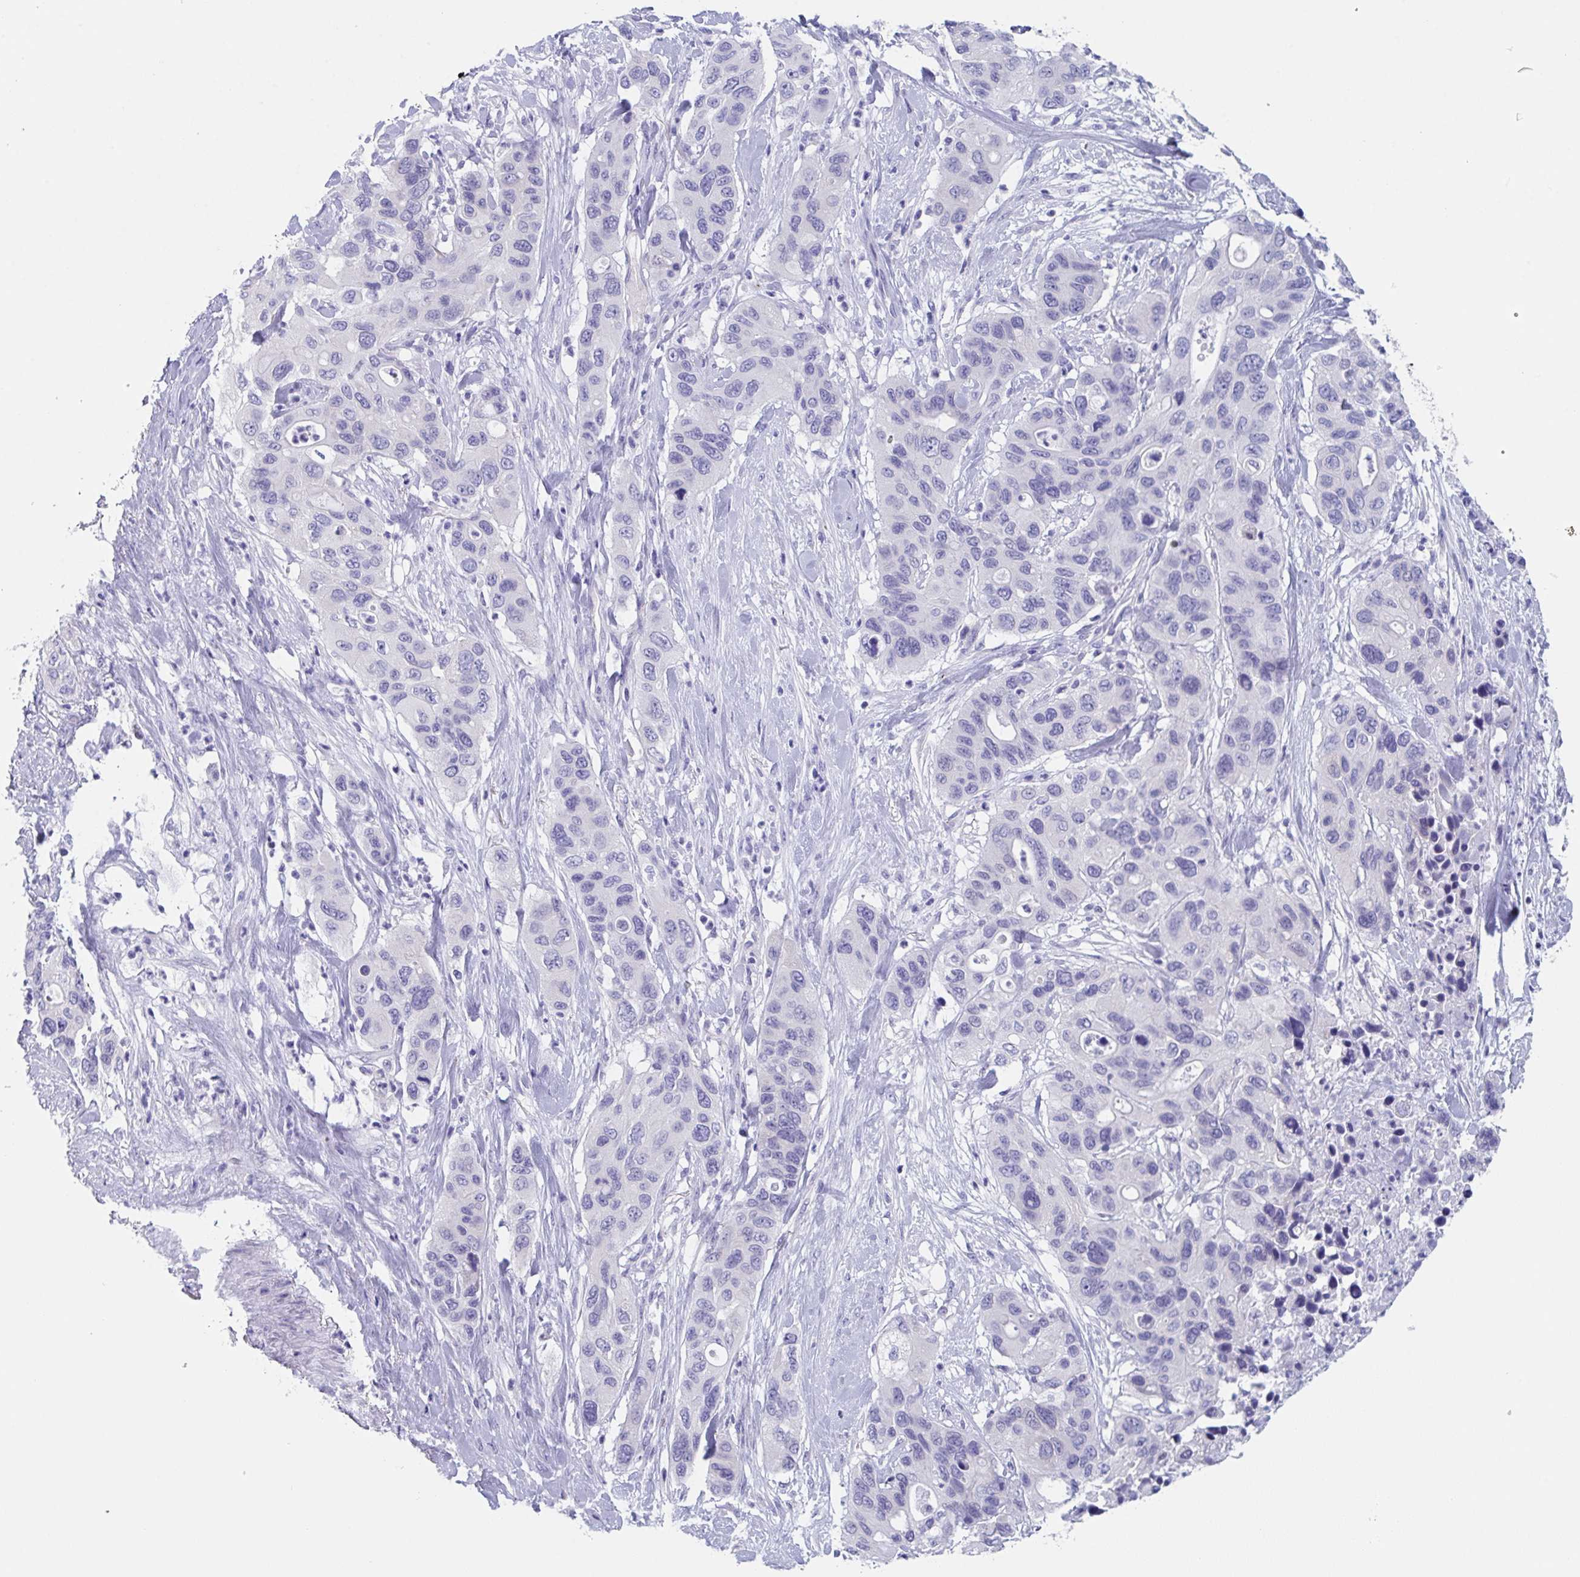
{"staining": {"intensity": "negative", "quantity": "none", "location": "none"}, "tissue": "pancreatic cancer", "cell_type": "Tumor cells", "image_type": "cancer", "snomed": [{"axis": "morphology", "description": "Adenocarcinoma, NOS"}, {"axis": "topography", "description": "Pancreas"}], "caption": "The histopathology image shows no significant staining in tumor cells of adenocarcinoma (pancreatic).", "gene": "ZPBP", "patient": {"sex": "female", "age": 71}}